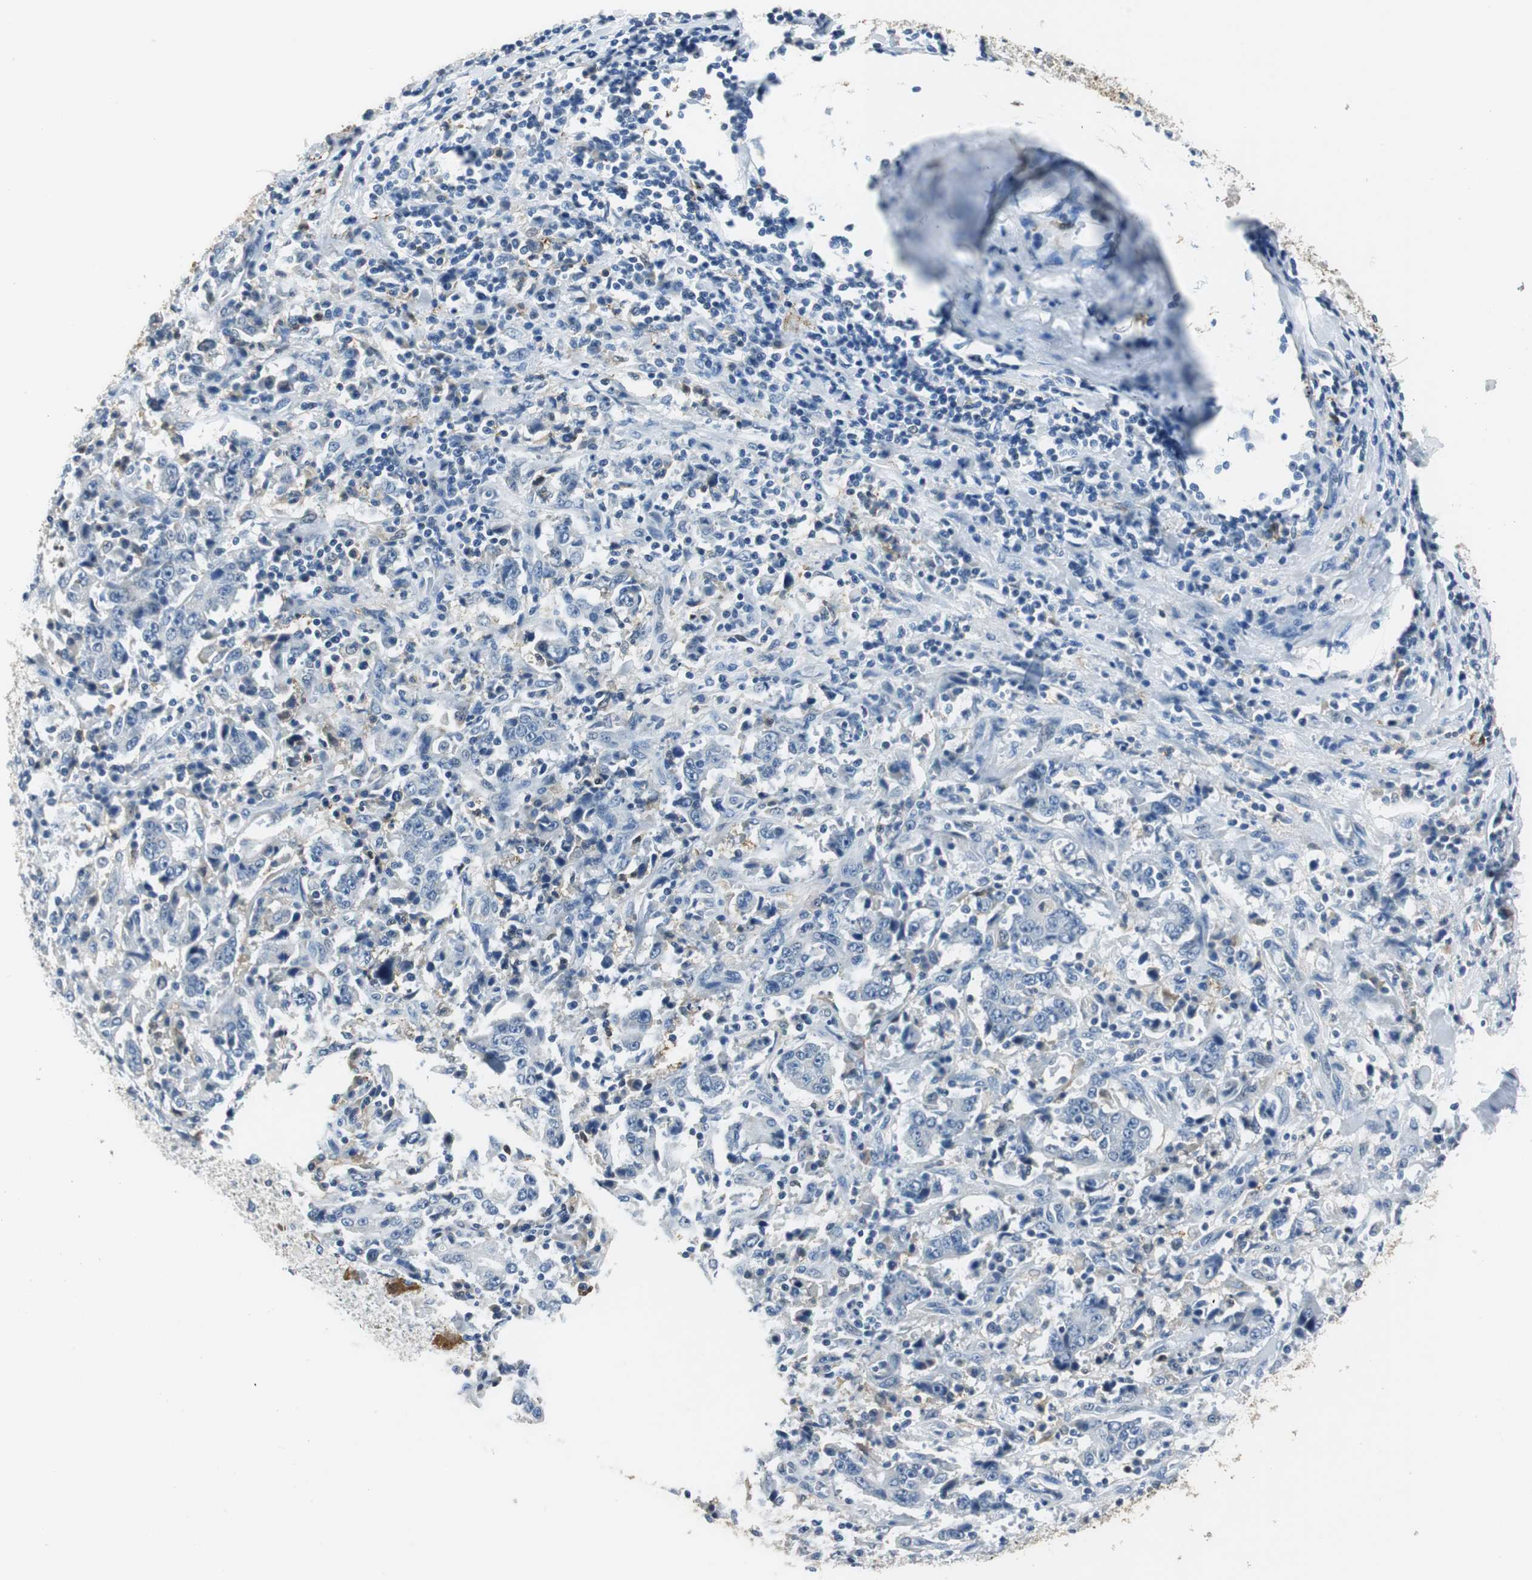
{"staining": {"intensity": "negative", "quantity": "none", "location": "none"}, "tissue": "stomach cancer", "cell_type": "Tumor cells", "image_type": "cancer", "snomed": [{"axis": "morphology", "description": "Normal tissue, NOS"}, {"axis": "morphology", "description": "Adenocarcinoma, NOS"}, {"axis": "topography", "description": "Stomach, upper"}, {"axis": "topography", "description": "Stomach"}], "caption": "Immunohistochemistry of human stomach cancer displays no expression in tumor cells.", "gene": "ME1", "patient": {"sex": "male", "age": 59}}